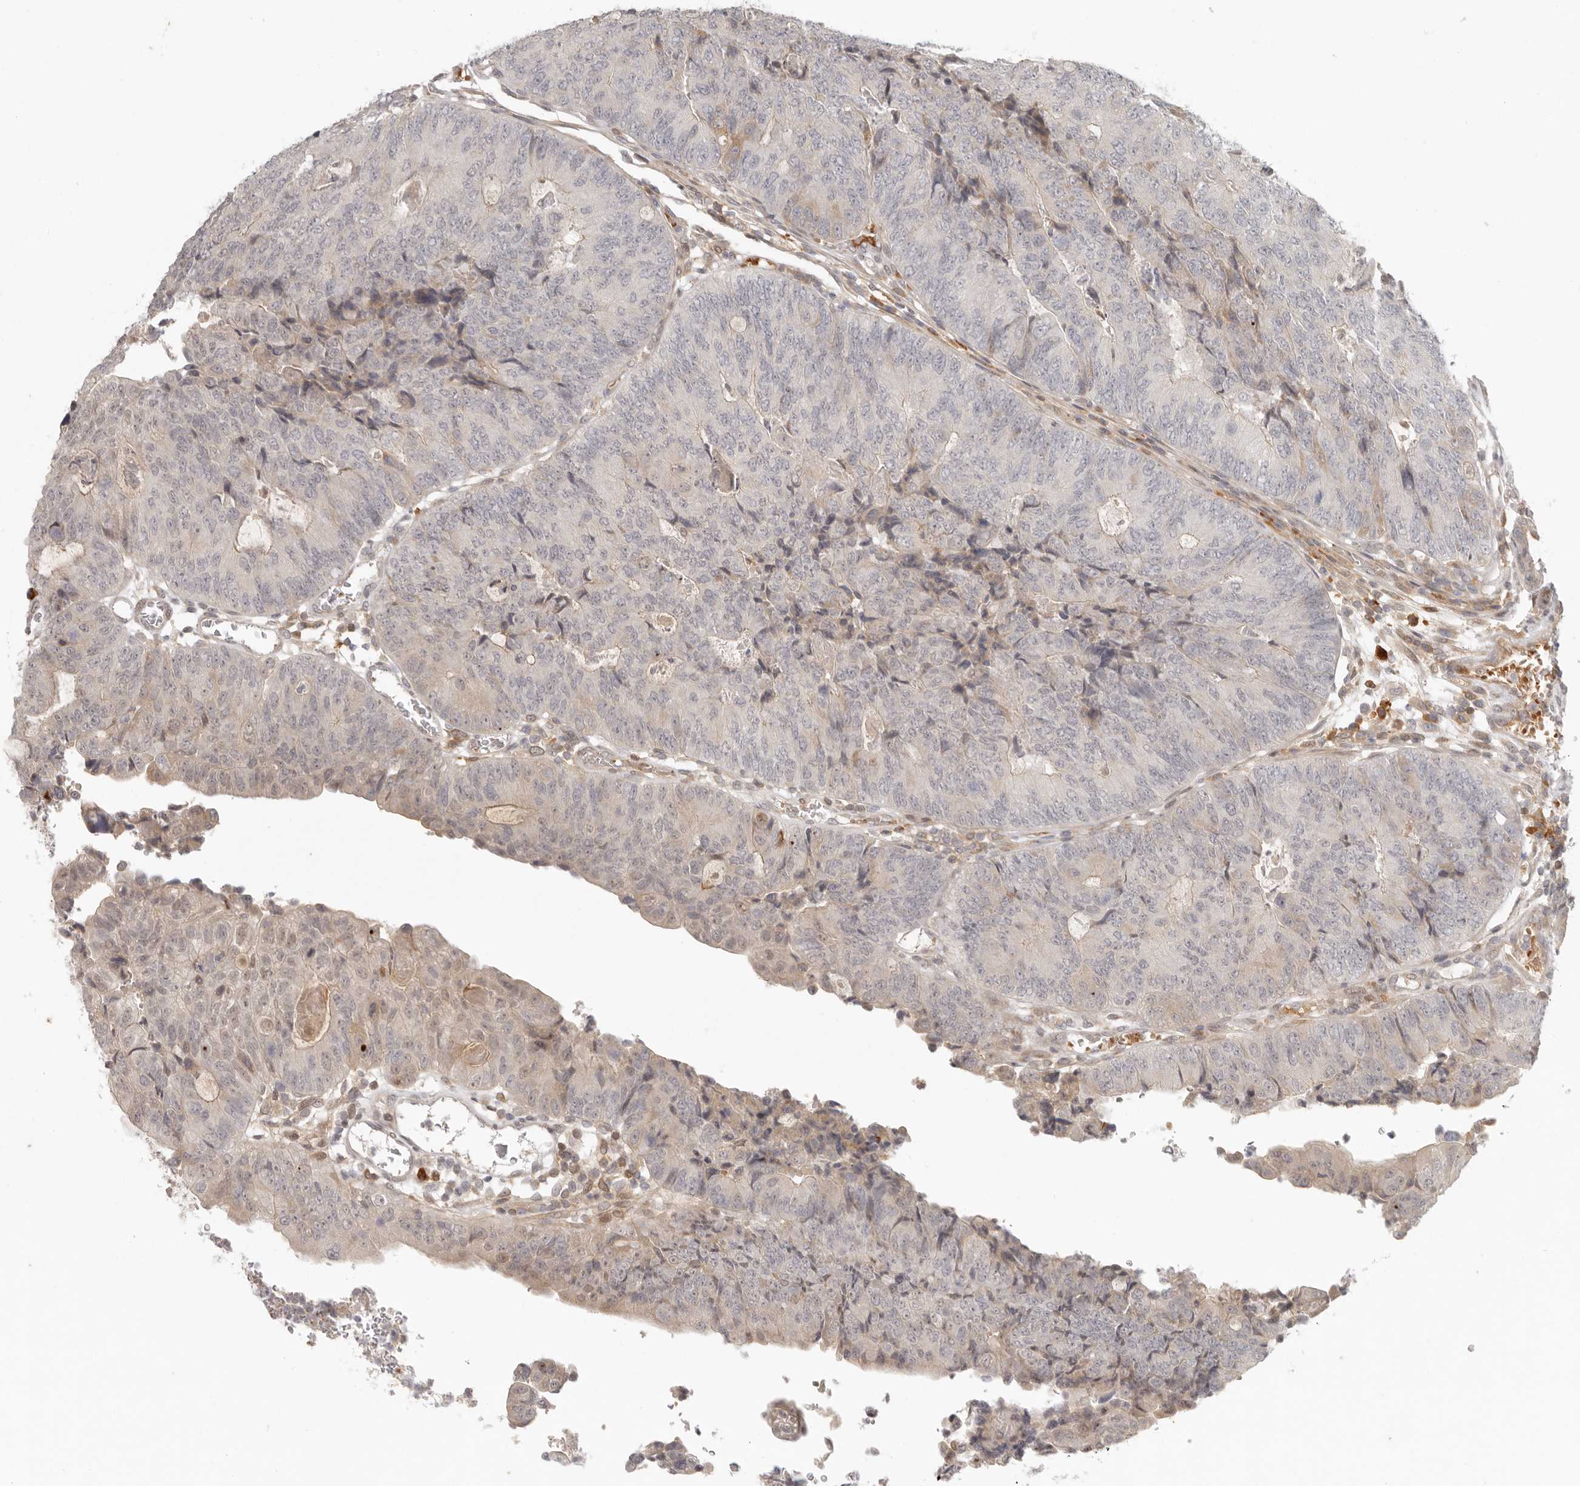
{"staining": {"intensity": "weak", "quantity": "<25%", "location": "cytoplasmic/membranous"}, "tissue": "colorectal cancer", "cell_type": "Tumor cells", "image_type": "cancer", "snomed": [{"axis": "morphology", "description": "Adenocarcinoma, NOS"}, {"axis": "topography", "description": "Colon"}], "caption": "The histopathology image displays no significant staining in tumor cells of colorectal cancer.", "gene": "AHDC1", "patient": {"sex": "female", "age": 67}}